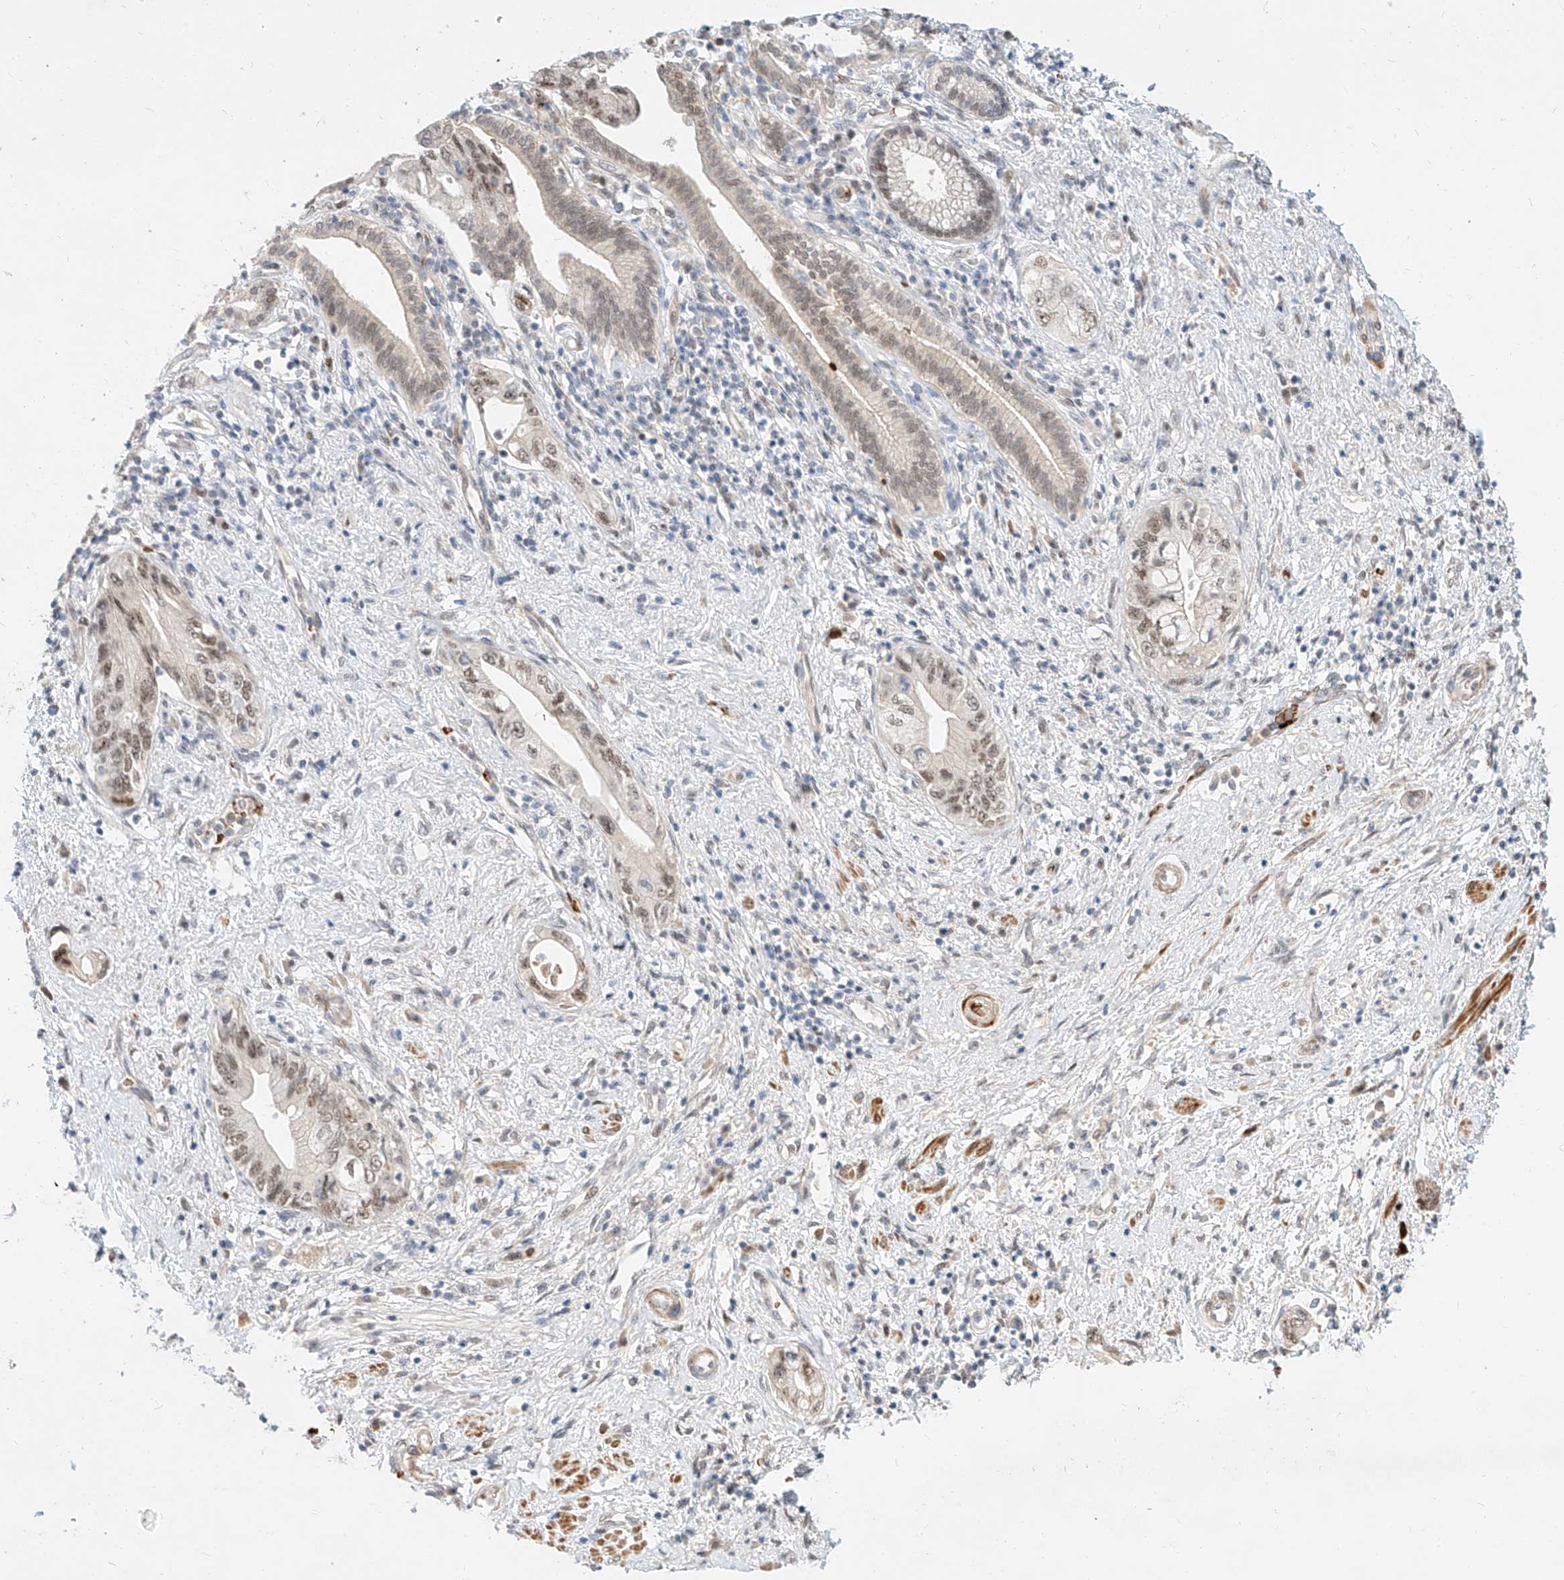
{"staining": {"intensity": "weak", "quantity": ">75%", "location": "nuclear"}, "tissue": "pancreatic cancer", "cell_type": "Tumor cells", "image_type": "cancer", "snomed": [{"axis": "morphology", "description": "Adenocarcinoma, NOS"}, {"axis": "topography", "description": "Pancreas"}], "caption": "Immunohistochemical staining of pancreatic cancer reveals low levels of weak nuclear positivity in approximately >75% of tumor cells.", "gene": "CBX8", "patient": {"sex": "female", "age": 73}}